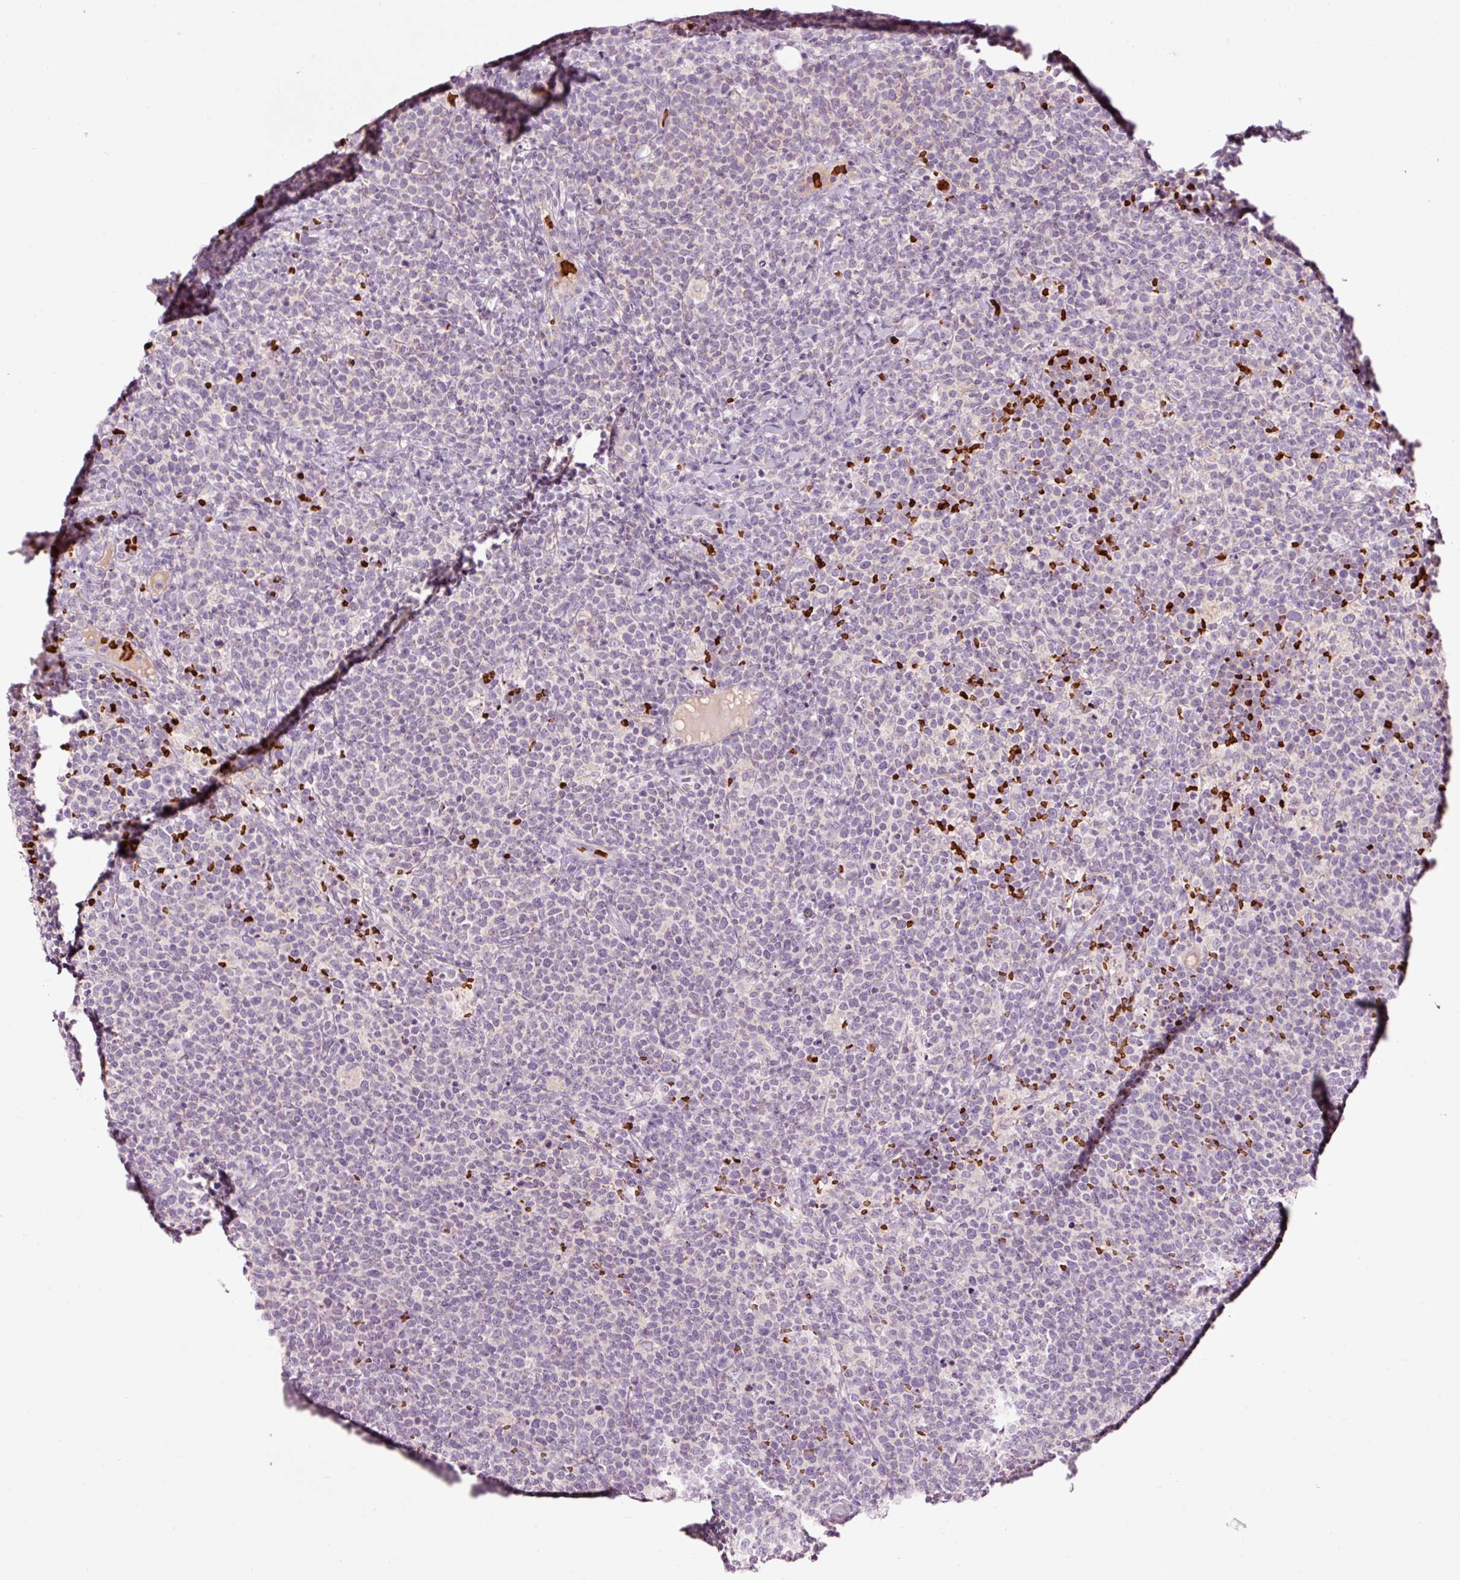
{"staining": {"intensity": "negative", "quantity": "none", "location": "none"}, "tissue": "lymphoma", "cell_type": "Tumor cells", "image_type": "cancer", "snomed": [{"axis": "morphology", "description": "Malignant lymphoma, non-Hodgkin's type, High grade"}, {"axis": "topography", "description": "Lymph node"}], "caption": "Tumor cells show no significant protein positivity in high-grade malignant lymphoma, non-Hodgkin's type.", "gene": "LDHAL6B", "patient": {"sex": "male", "age": 61}}